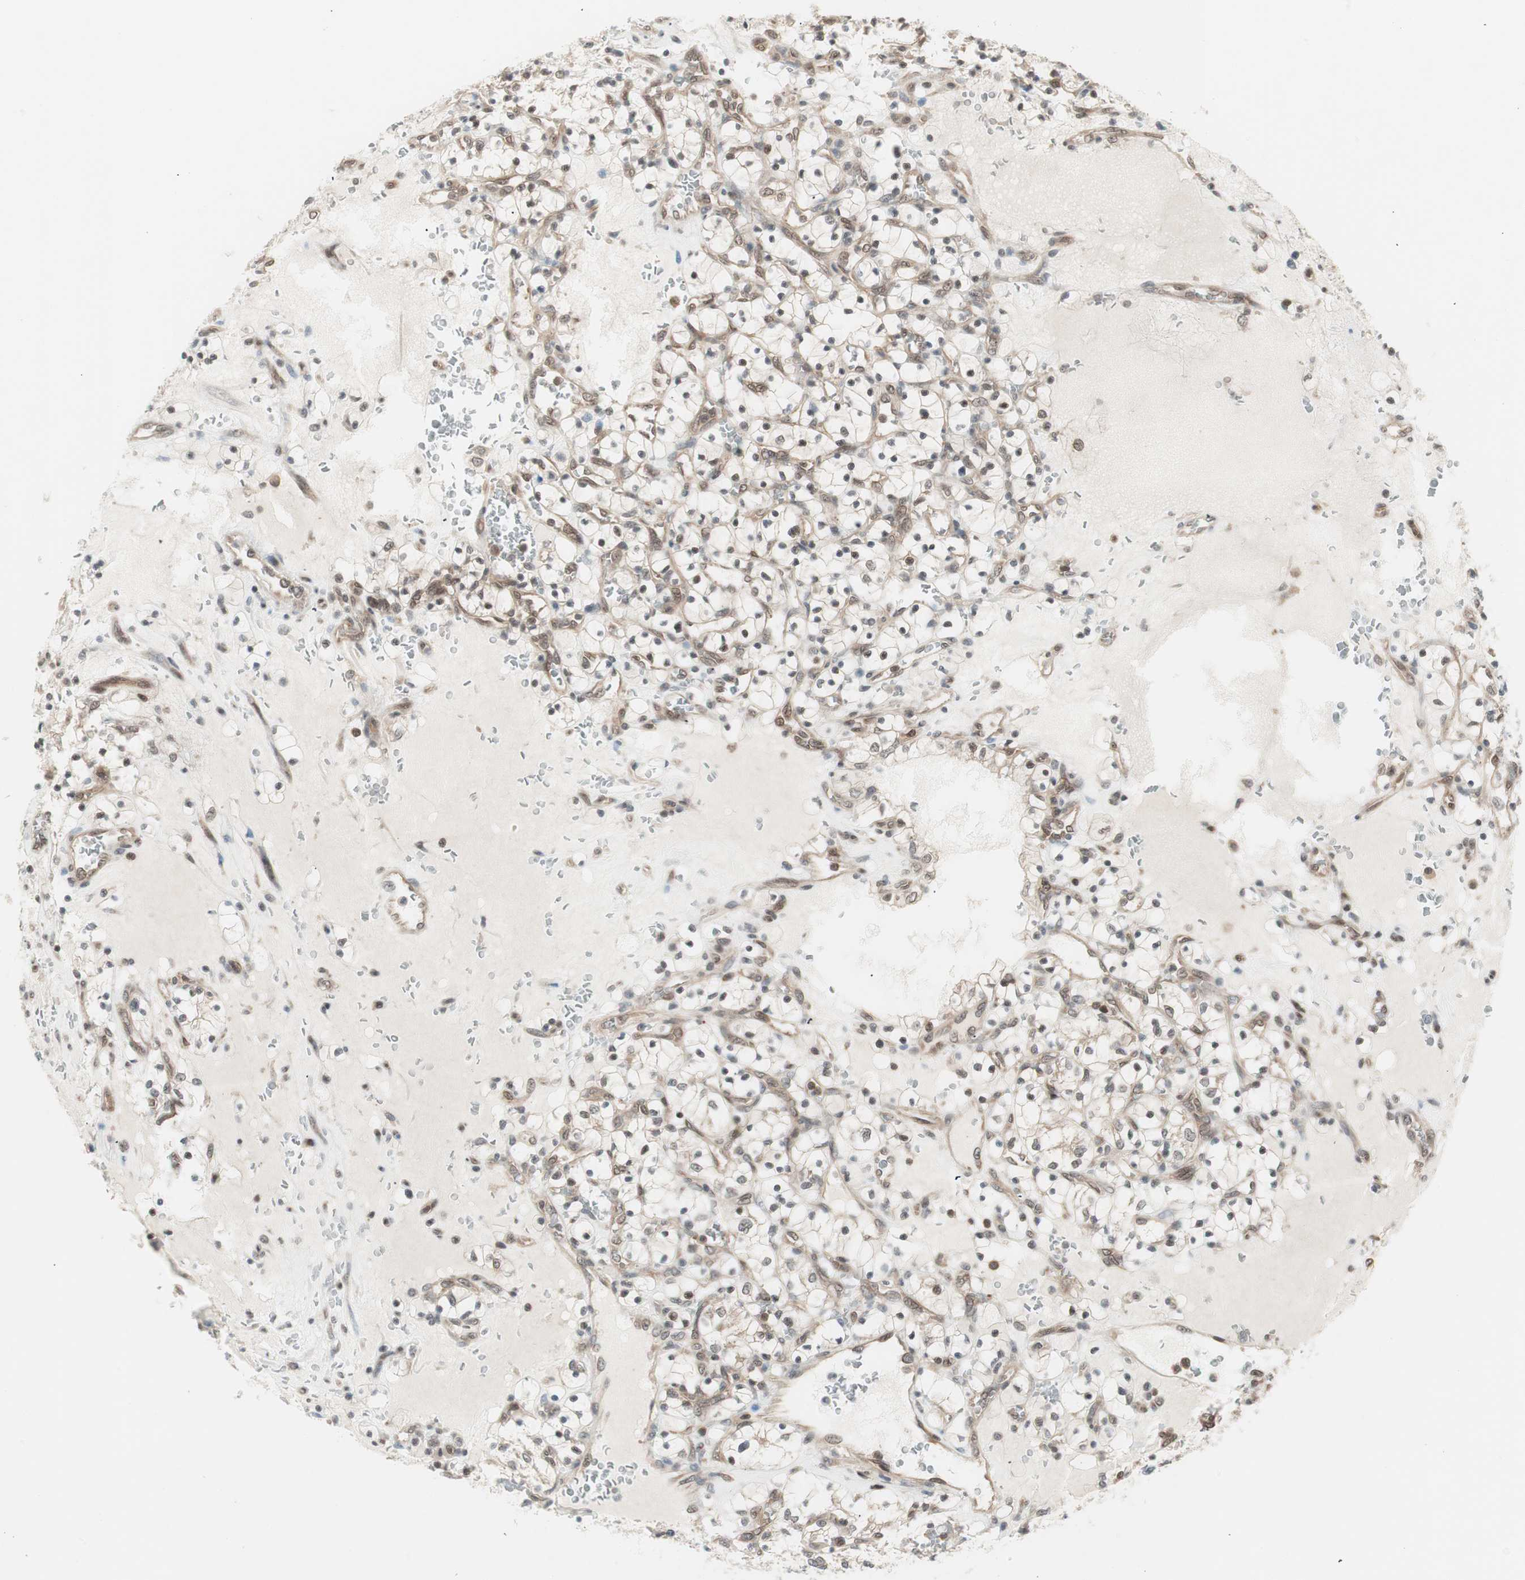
{"staining": {"intensity": "weak", "quantity": "<25%", "location": "nuclear"}, "tissue": "renal cancer", "cell_type": "Tumor cells", "image_type": "cancer", "snomed": [{"axis": "morphology", "description": "Adenocarcinoma, NOS"}, {"axis": "topography", "description": "Kidney"}], "caption": "Renal adenocarcinoma stained for a protein using immunohistochemistry reveals no positivity tumor cells.", "gene": "UBE2I", "patient": {"sex": "female", "age": 69}}